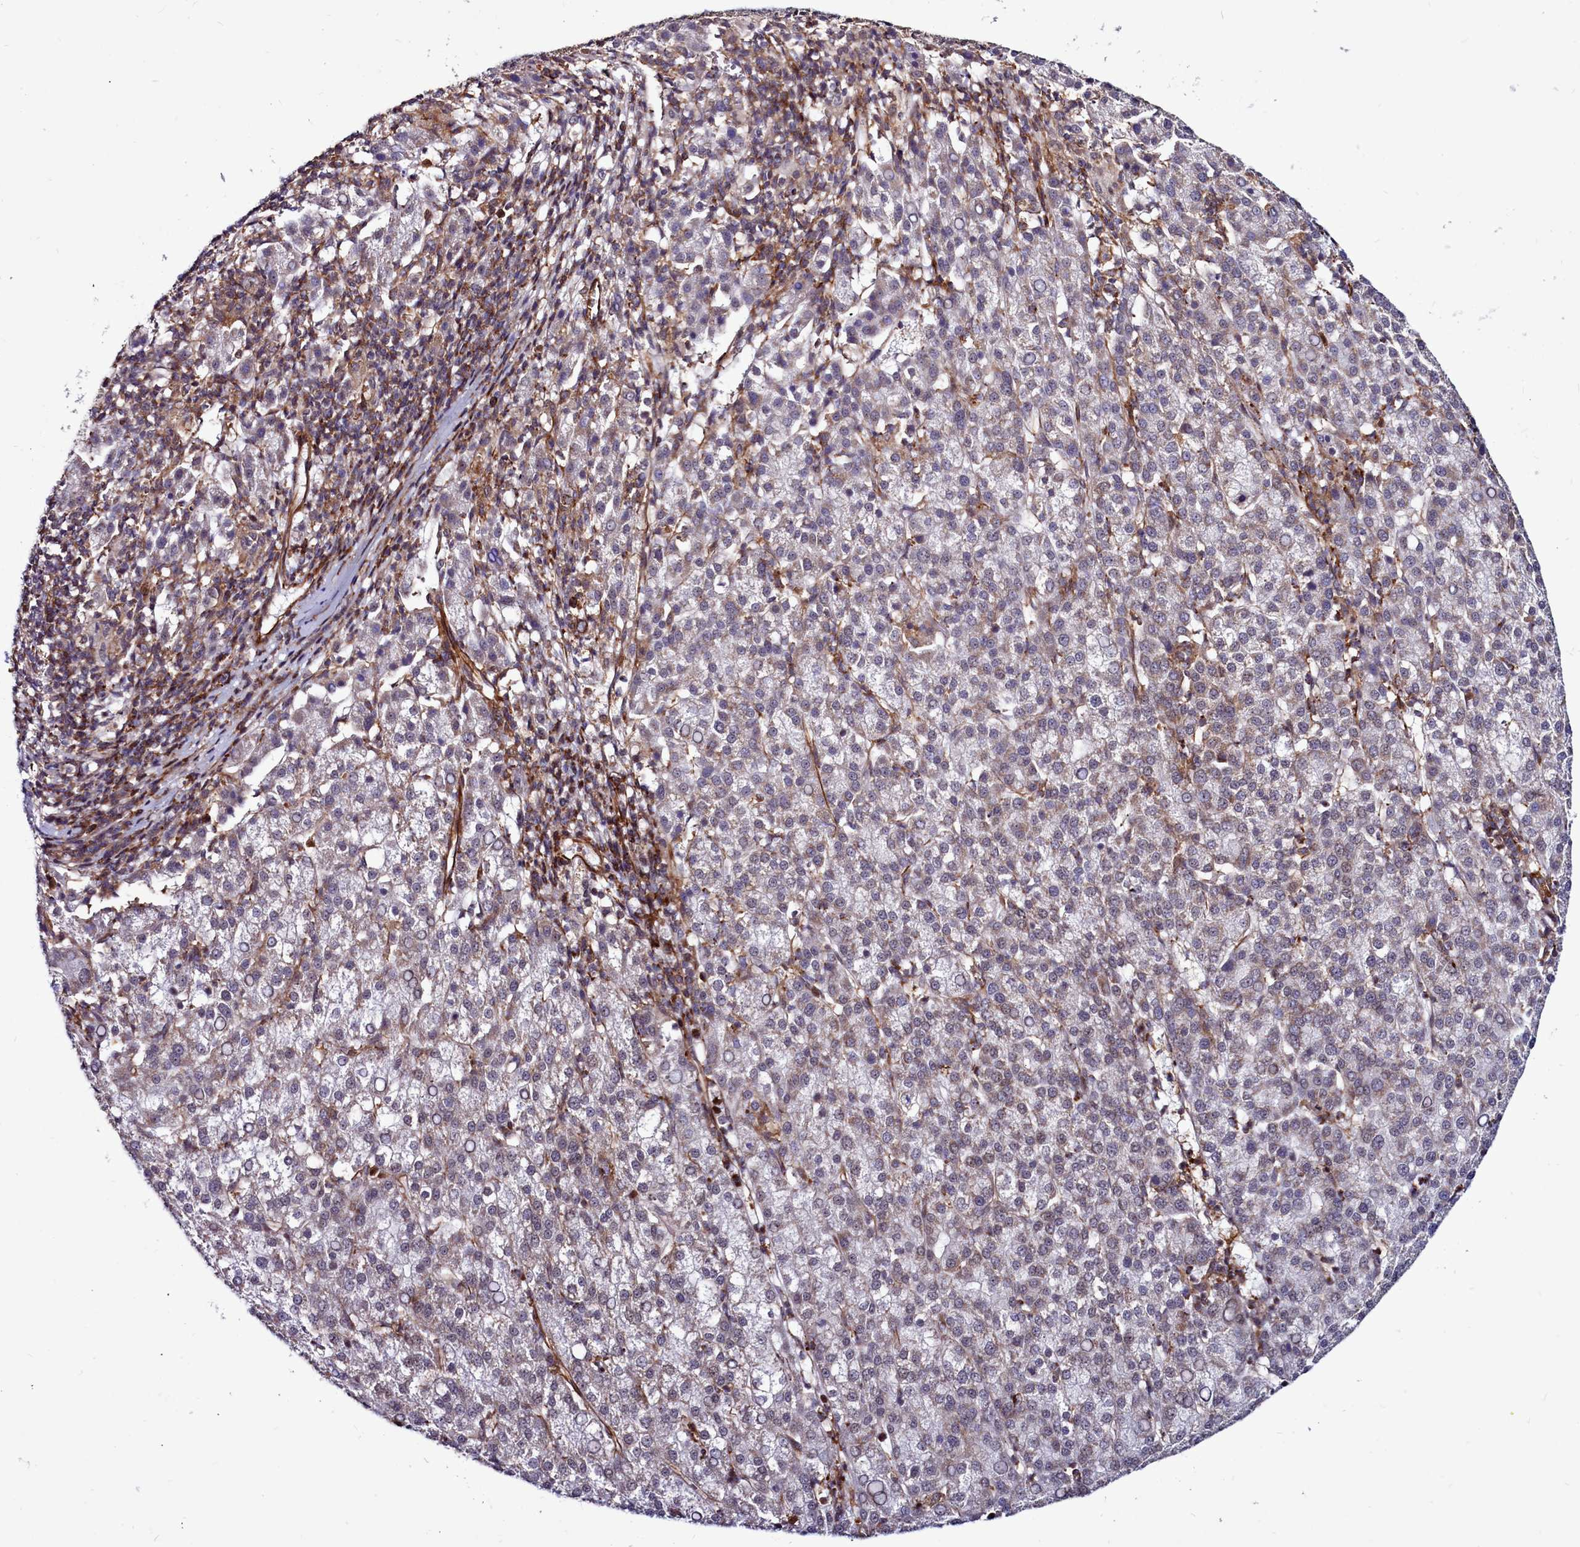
{"staining": {"intensity": "negative", "quantity": "none", "location": "none"}, "tissue": "liver cancer", "cell_type": "Tumor cells", "image_type": "cancer", "snomed": [{"axis": "morphology", "description": "Carcinoma, Hepatocellular, NOS"}, {"axis": "topography", "description": "Liver"}], "caption": "A photomicrograph of human liver cancer is negative for staining in tumor cells.", "gene": "CLK3", "patient": {"sex": "female", "age": 58}}